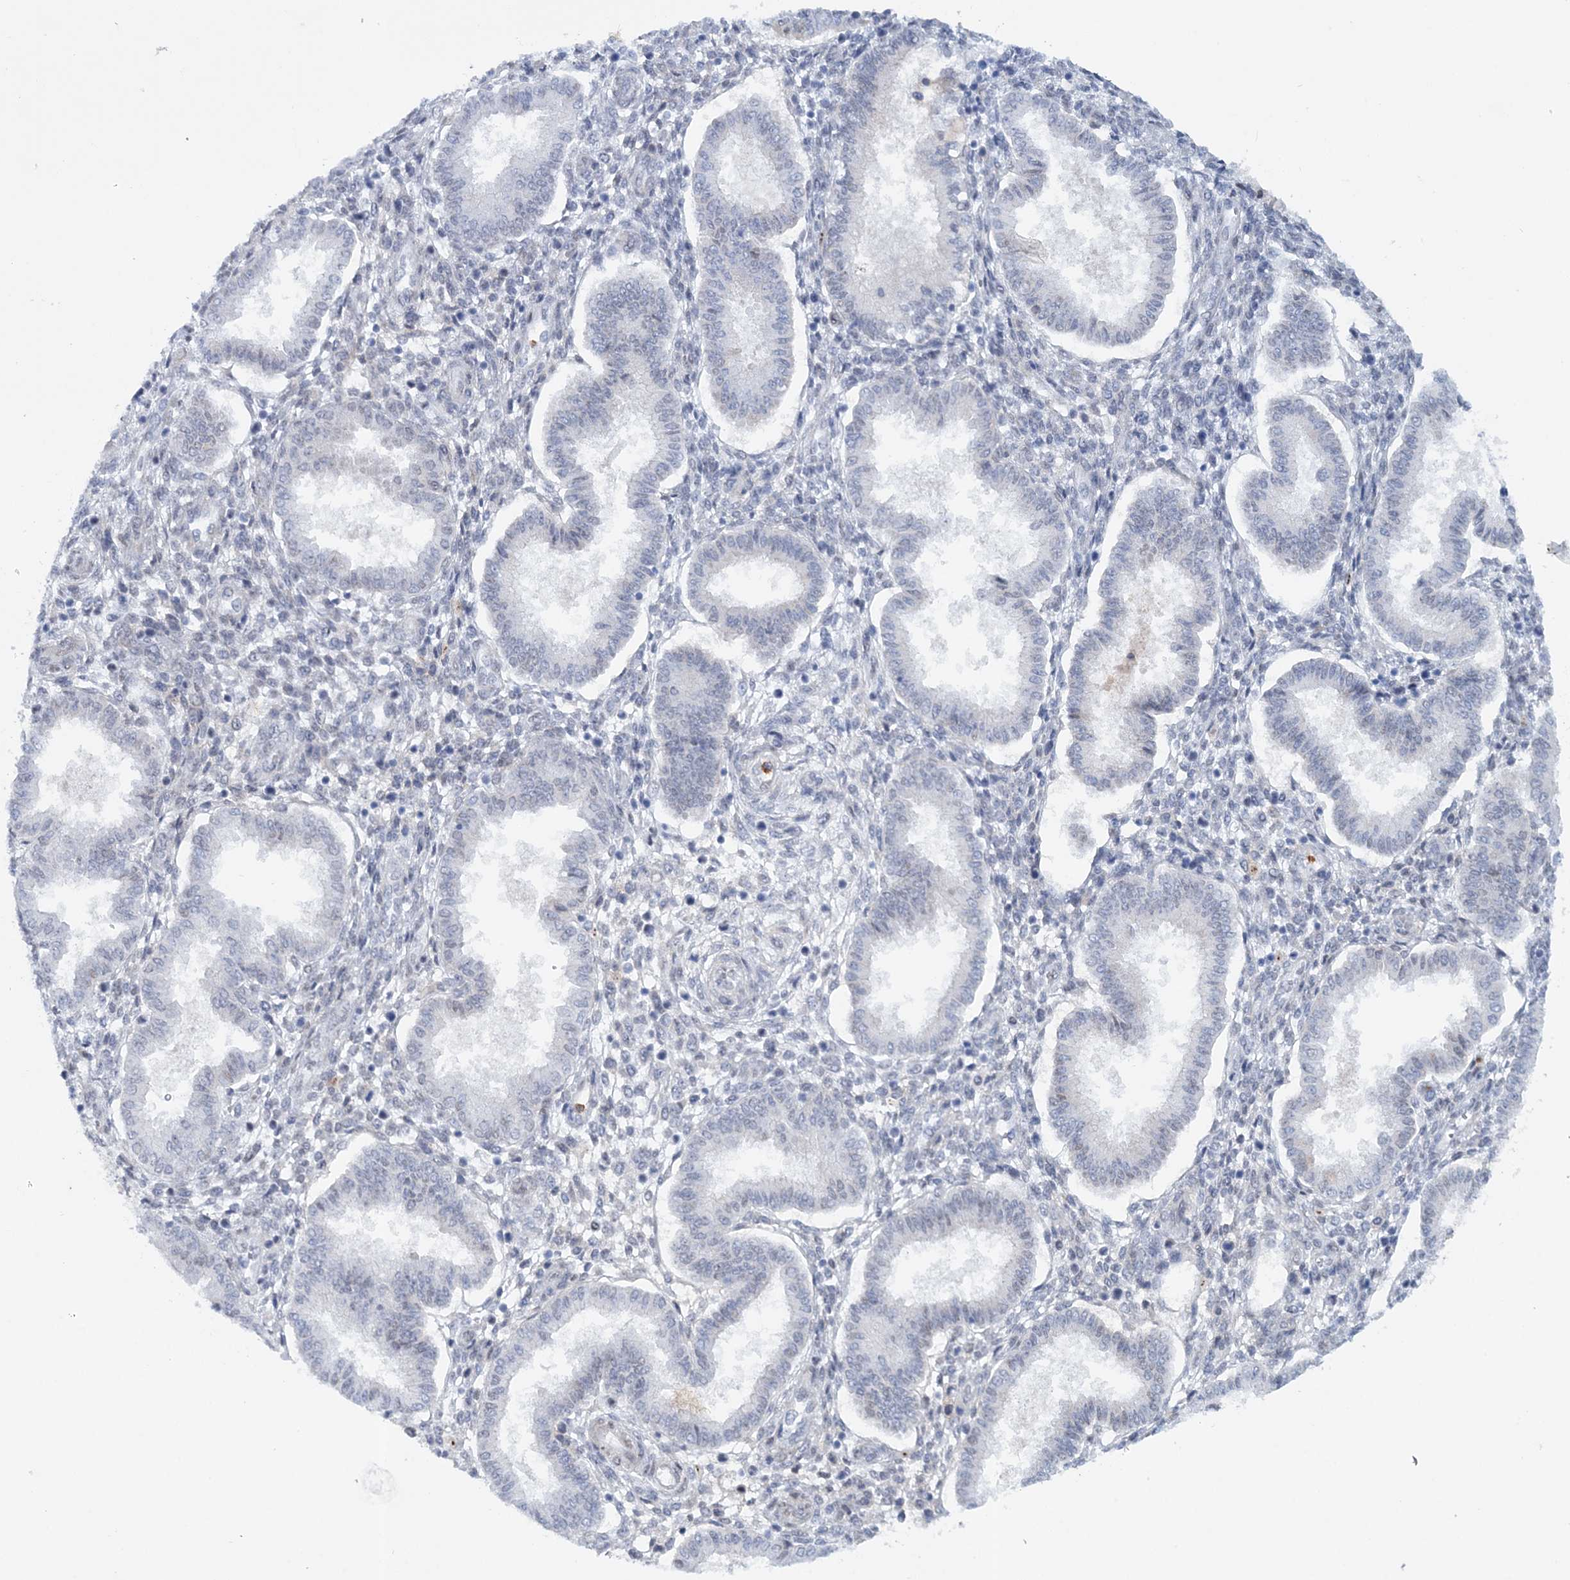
{"staining": {"intensity": "negative", "quantity": "none", "location": "none"}, "tissue": "endometrium", "cell_type": "Cells in endometrial stroma", "image_type": "normal", "snomed": [{"axis": "morphology", "description": "Normal tissue, NOS"}, {"axis": "topography", "description": "Endometrium"}], "caption": "The micrograph exhibits no significant expression in cells in endometrial stroma of endometrium. Nuclei are stained in blue.", "gene": "ASCL4", "patient": {"sex": "female", "age": 24}}